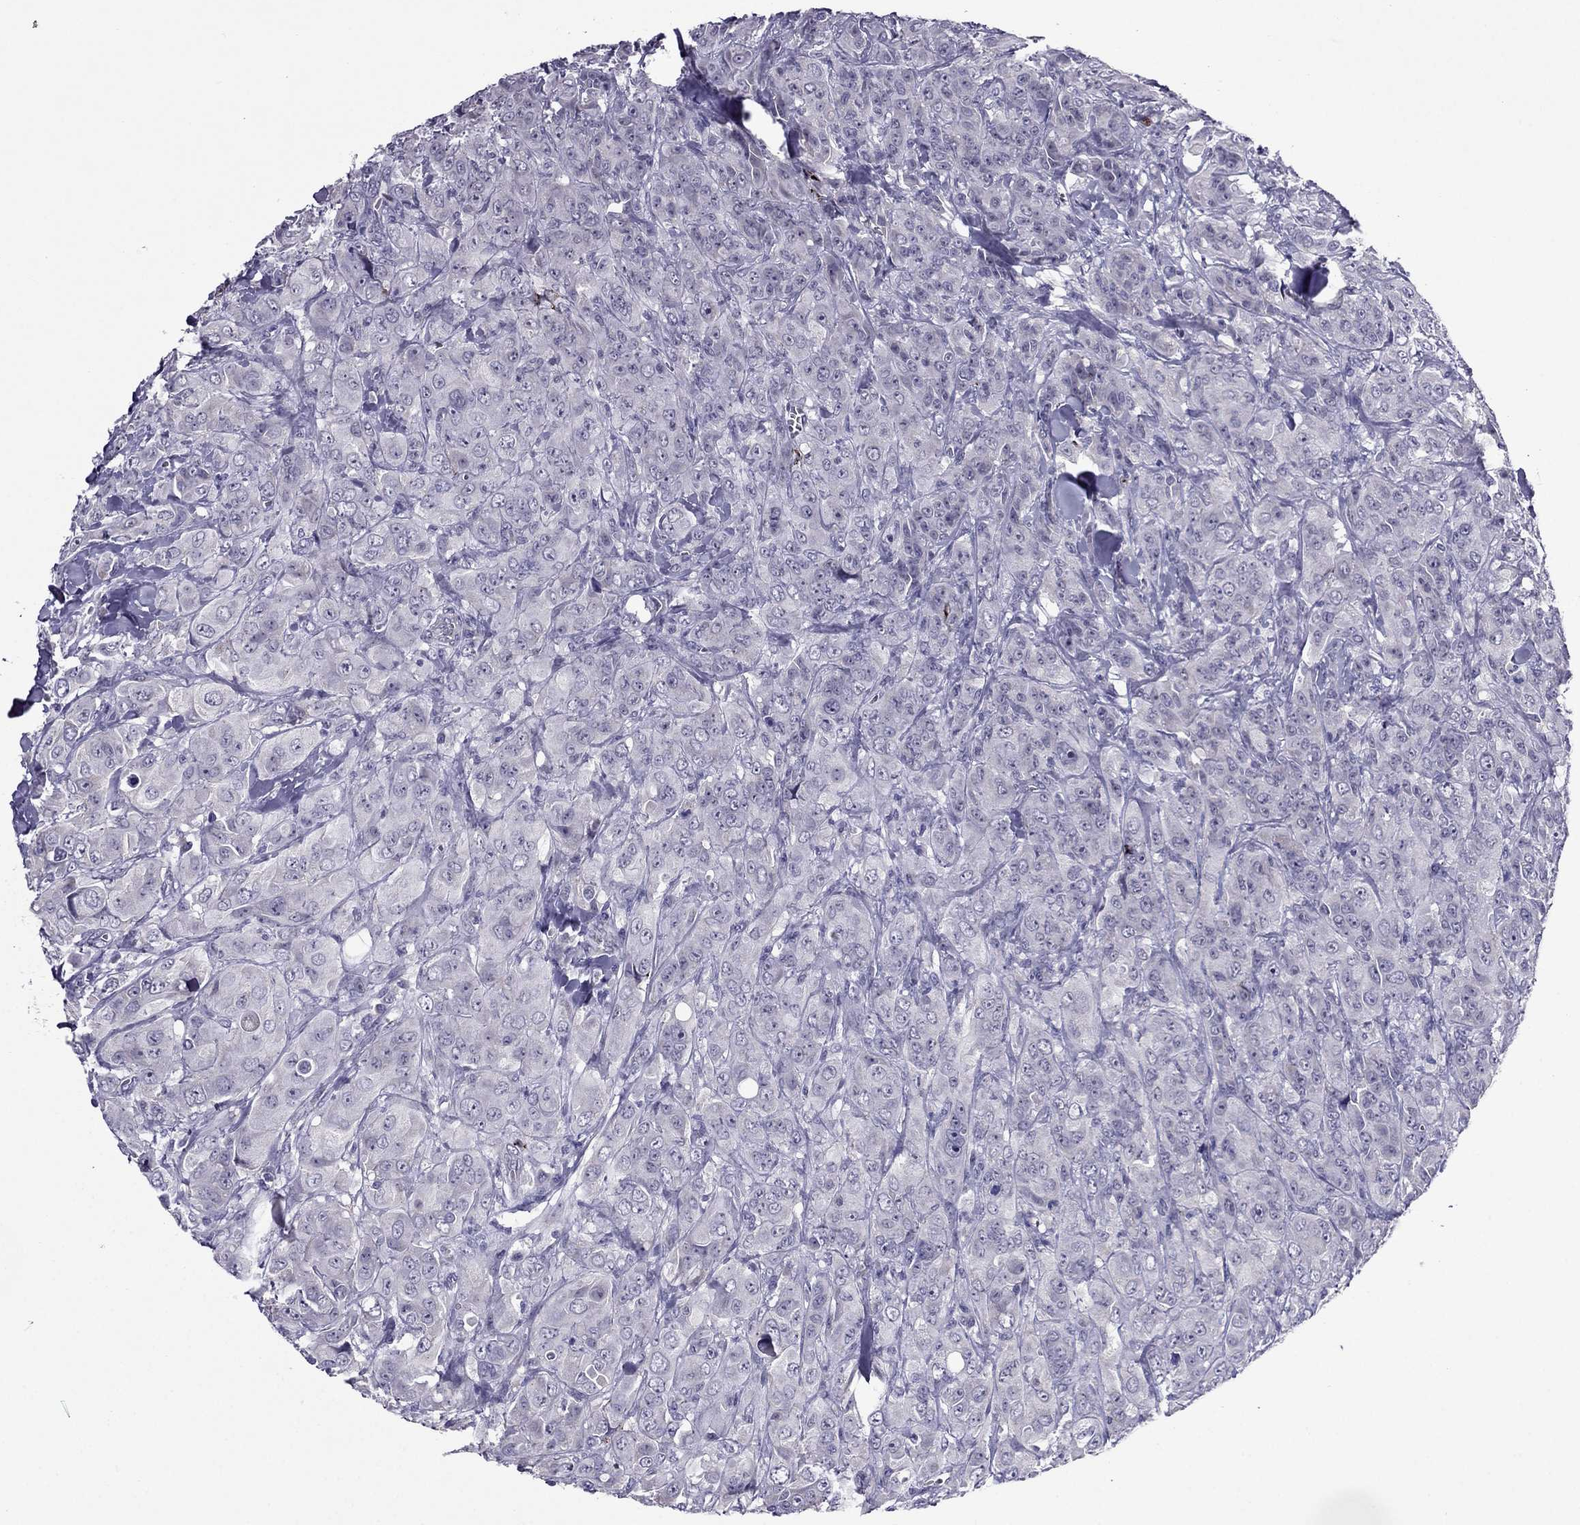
{"staining": {"intensity": "negative", "quantity": "none", "location": "none"}, "tissue": "breast cancer", "cell_type": "Tumor cells", "image_type": "cancer", "snomed": [{"axis": "morphology", "description": "Duct carcinoma"}, {"axis": "topography", "description": "Breast"}], "caption": "This micrograph is of invasive ductal carcinoma (breast) stained with immunohistochemistry (IHC) to label a protein in brown with the nuclei are counter-stained blue. There is no expression in tumor cells.", "gene": "MYBPH", "patient": {"sex": "female", "age": 43}}